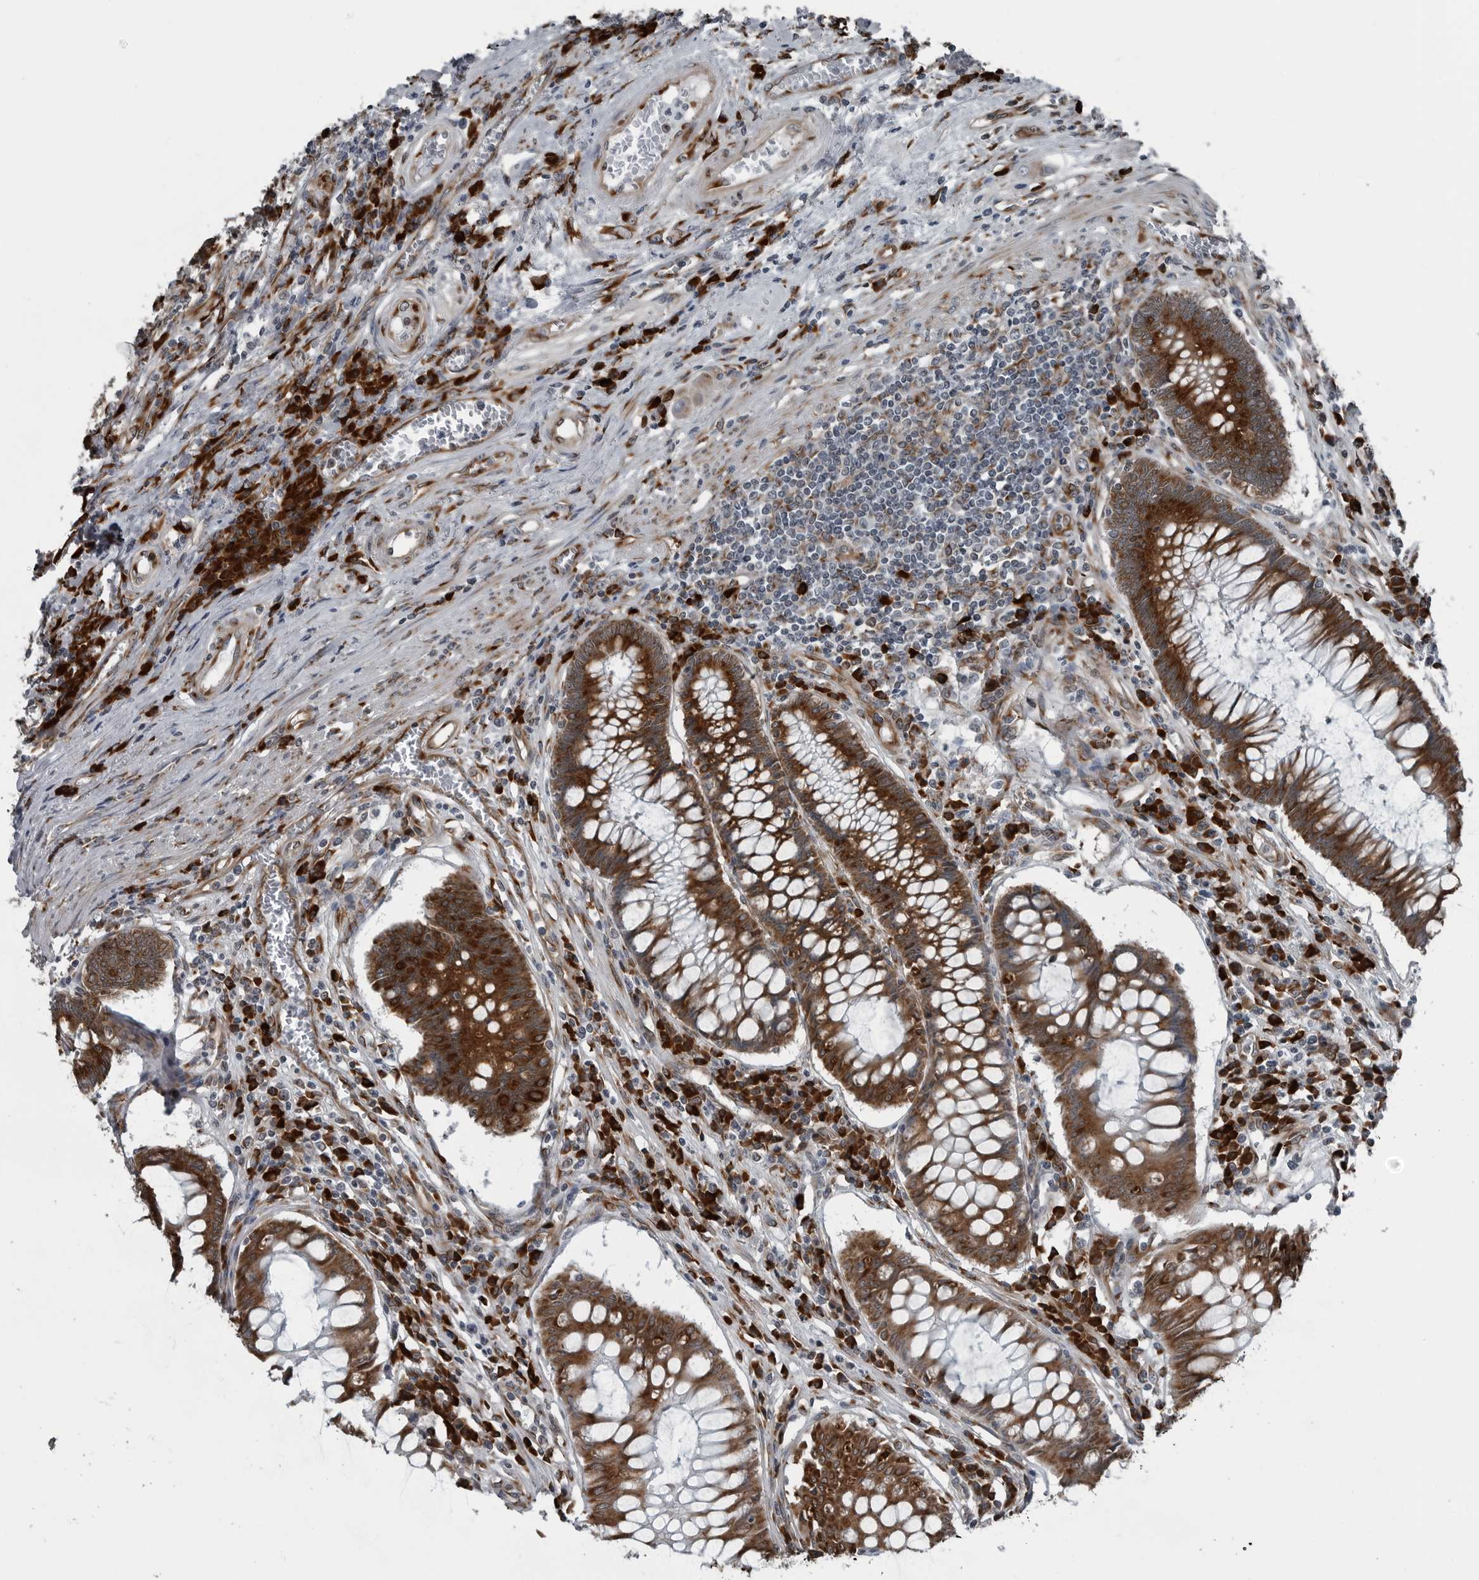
{"staining": {"intensity": "strong", "quantity": ">75%", "location": "cytoplasmic/membranous"}, "tissue": "colorectal cancer", "cell_type": "Tumor cells", "image_type": "cancer", "snomed": [{"axis": "morphology", "description": "Adenocarcinoma, NOS"}, {"axis": "topography", "description": "Rectum"}], "caption": "Protein staining exhibits strong cytoplasmic/membranous staining in about >75% of tumor cells in adenocarcinoma (colorectal).", "gene": "CEP85", "patient": {"sex": "male", "age": 84}}